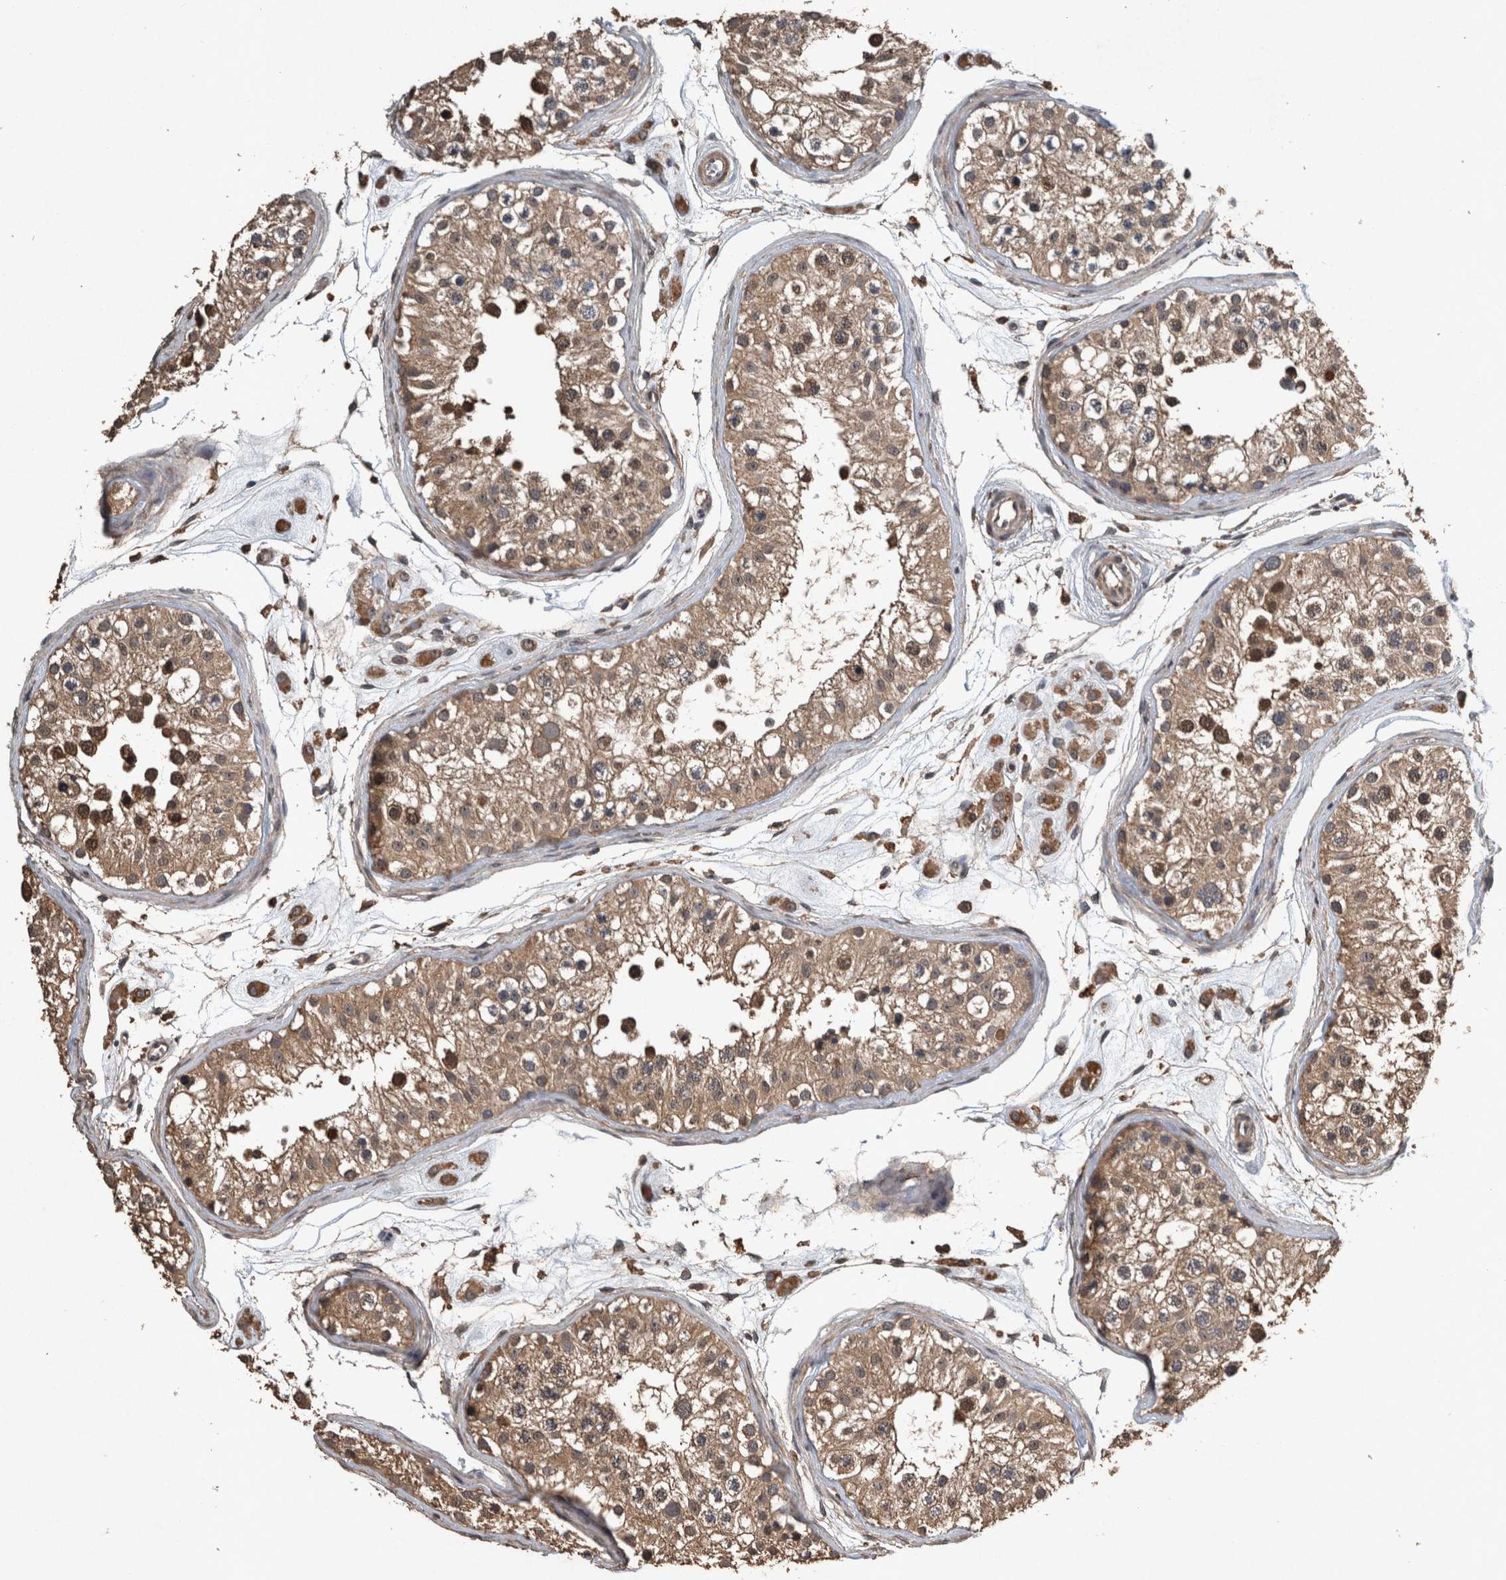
{"staining": {"intensity": "moderate", "quantity": ">75%", "location": "cytoplasmic/membranous,nuclear"}, "tissue": "testis", "cell_type": "Cells in seminiferous ducts", "image_type": "normal", "snomed": [{"axis": "morphology", "description": "Normal tissue, NOS"}, {"axis": "morphology", "description": "Adenocarcinoma, metastatic, NOS"}, {"axis": "topography", "description": "Testis"}], "caption": "Approximately >75% of cells in seminiferous ducts in unremarkable testis demonstrate moderate cytoplasmic/membranous,nuclear protein staining as visualized by brown immunohistochemical staining.", "gene": "FGFRL1", "patient": {"sex": "male", "age": 26}}